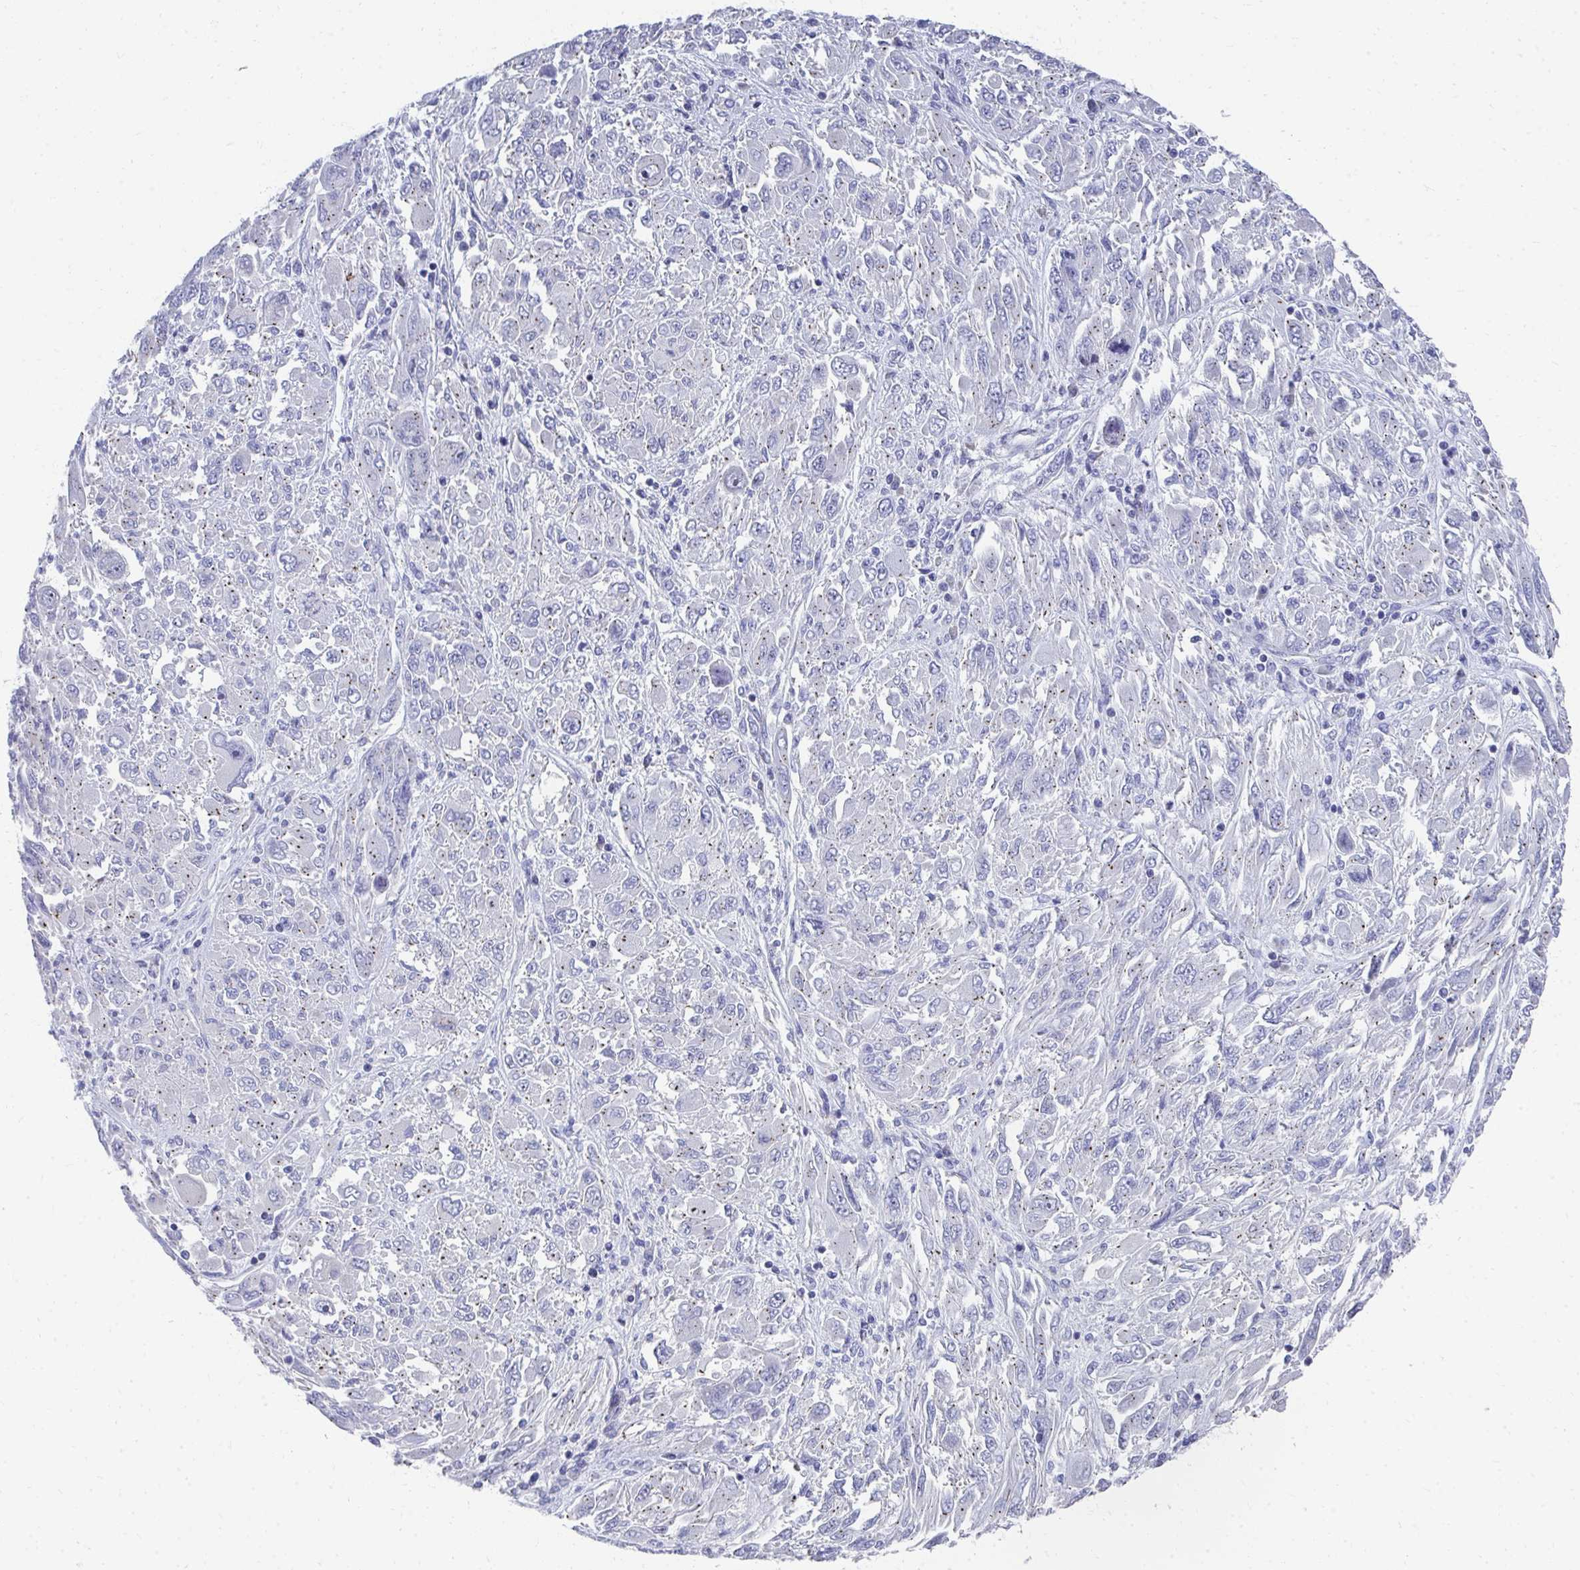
{"staining": {"intensity": "weak", "quantity": "<25%", "location": "cytoplasmic/membranous"}, "tissue": "melanoma", "cell_type": "Tumor cells", "image_type": "cancer", "snomed": [{"axis": "morphology", "description": "Malignant melanoma, NOS"}, {"axis": "topography", "description": "Skin"}], "caption": "Tumor cells are negative for protein expression in human melanoma.", "gene": "TMPRSS2", "patient": {"sex": "female", "age": 91}}